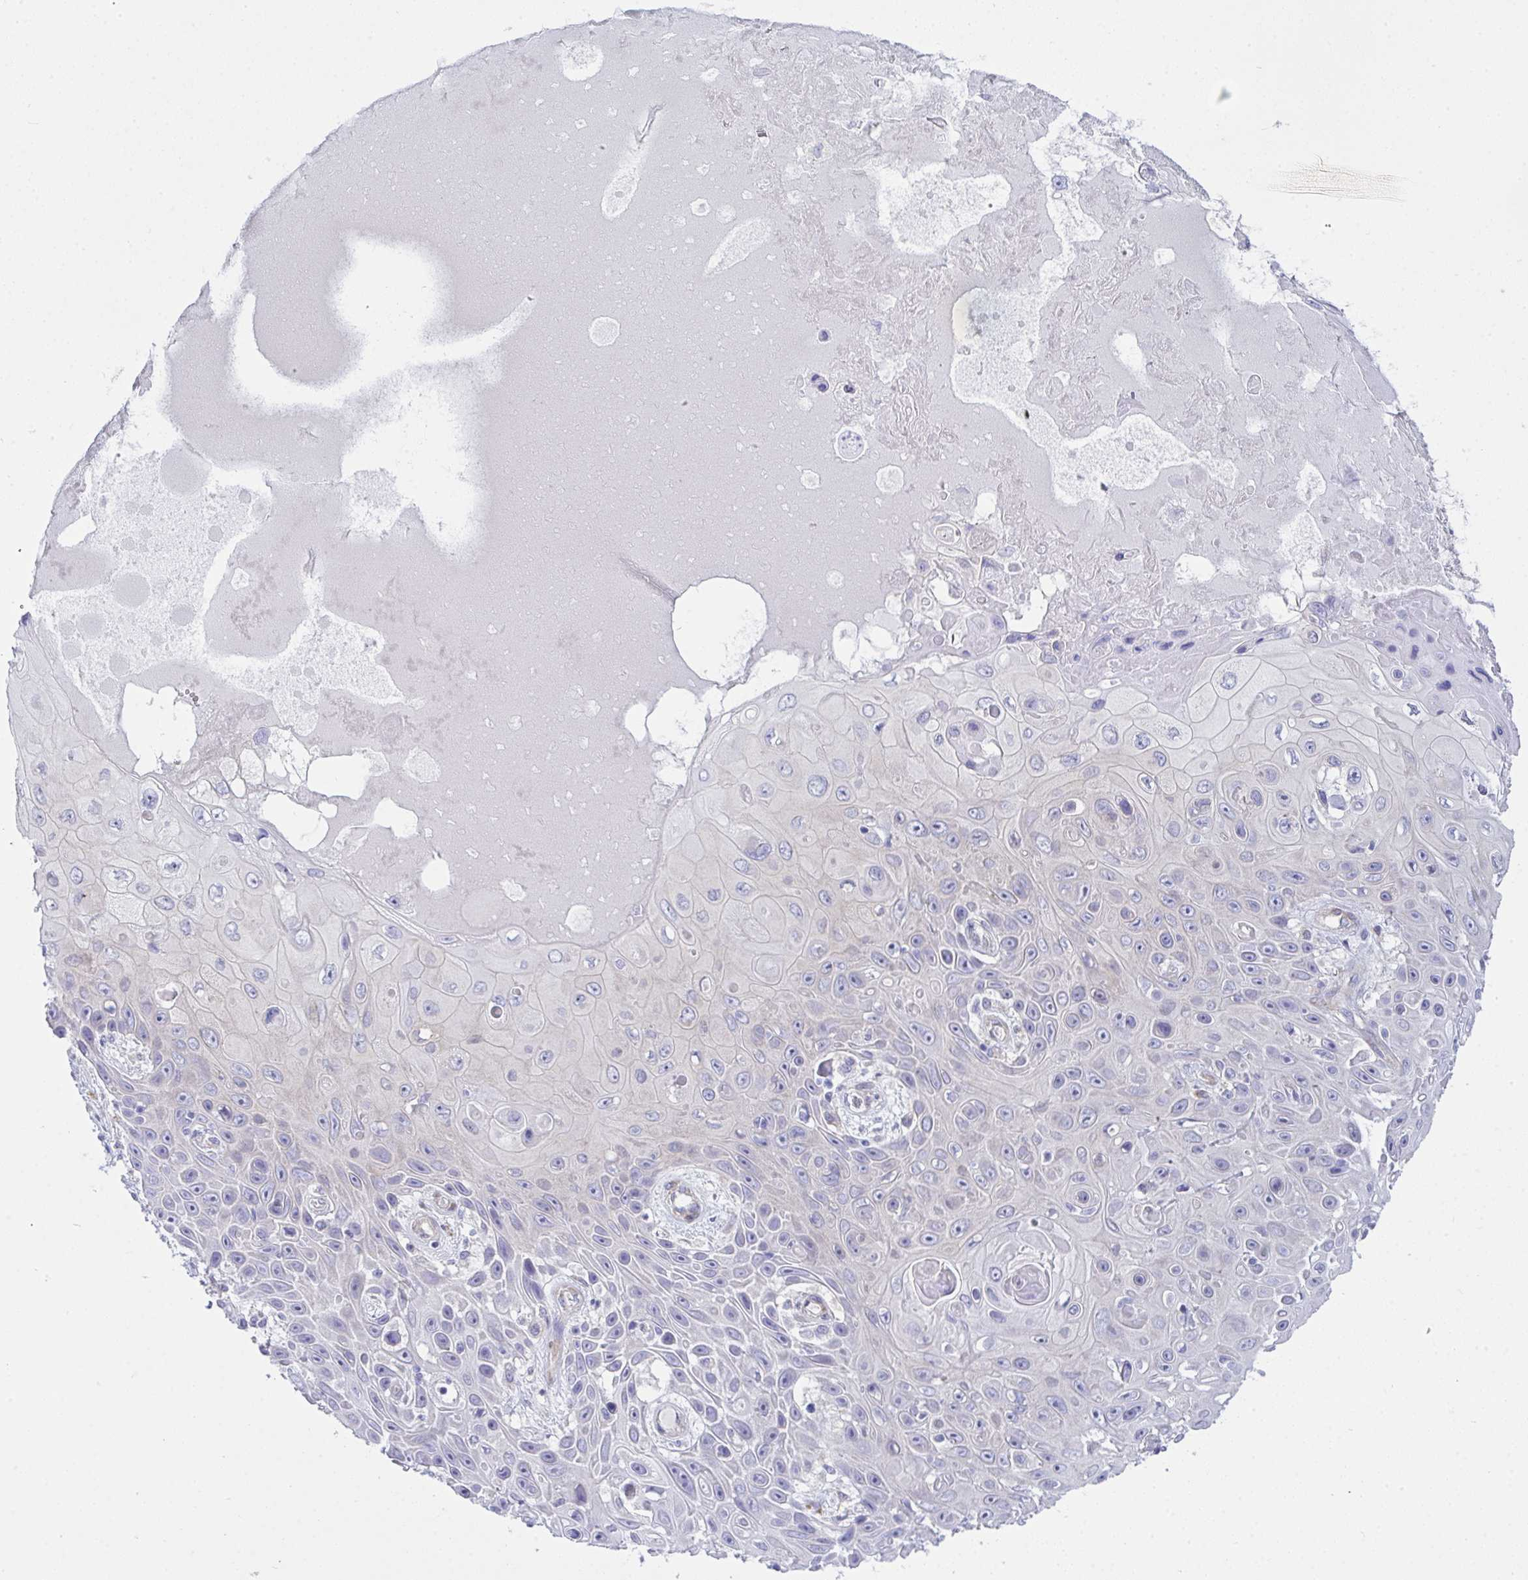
{"staining": {"intensity": "negative", "quantity": "none", "location": "none"}, "tissue": "skin cancer", "cell_type": "Tumor cells", "image_type": "cancer", "snomed": [{"axis": "morphology", "description": "Squamous cell carcinoma, NOS"}, {"axis": "topography", "description": "Skin"}], "caption": "Tumor cells show no significant positivity in skin cancer (squamous cell carcinoma).", "gene": "GAB1", "patient": {"sex": "male", "age": 82}}